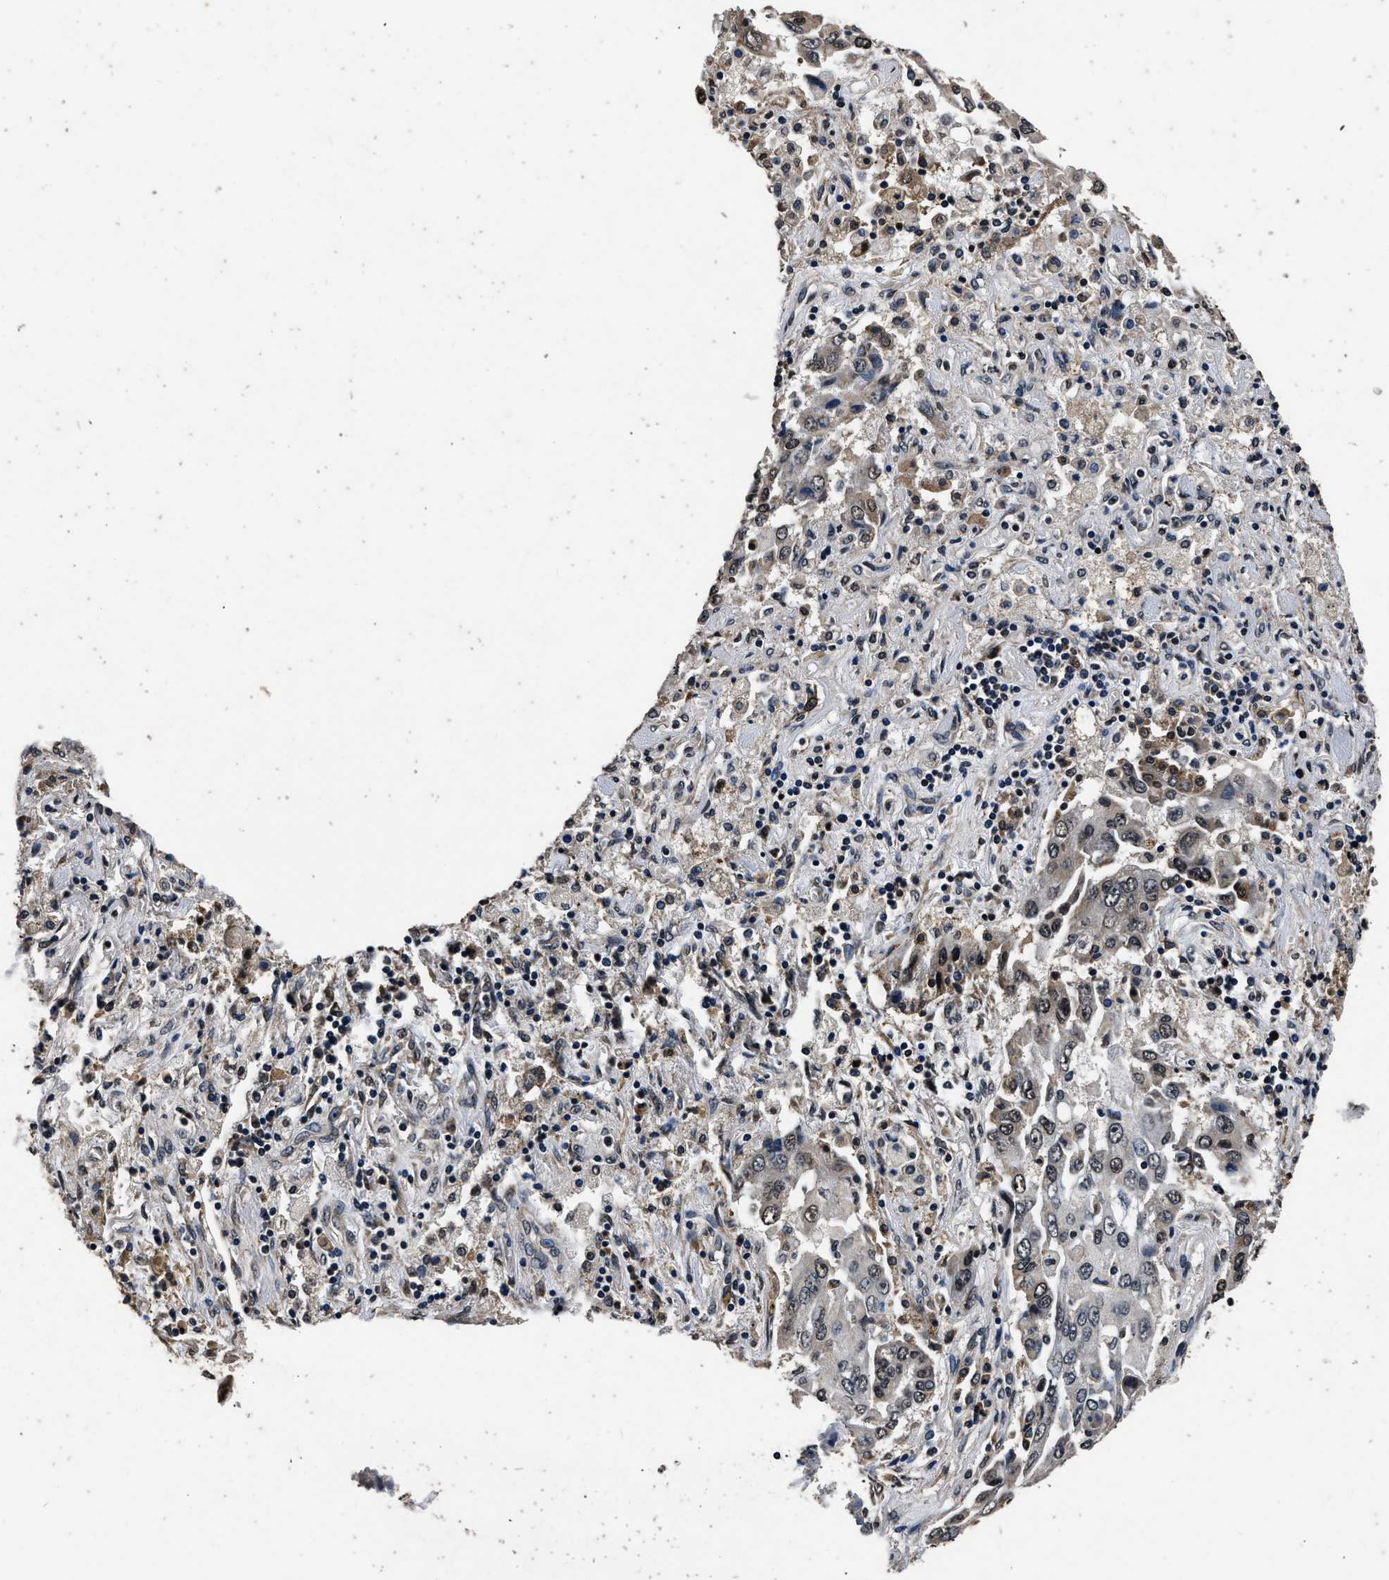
{"staining": {"intensity": "moderate", "quantity": "<25%", "location": "nuclear"}, "tissue": "lung cancer", "cell_type": "Tumor cells", "image_type": "cancer", "snomed": [{"axis": "morphology", "description": "Adenocarcinoma, NOS"}, {"axis": "topography", "description": "Lung"}], "caption": "Immunohistochemistry (DAB) staining of adenocarcinoma (lung) shows moderate nuclear protein staining in approximately <25% of tumor cells.", "gene": "CSTF1", "patient": {"sex": "female", "age": 65}}